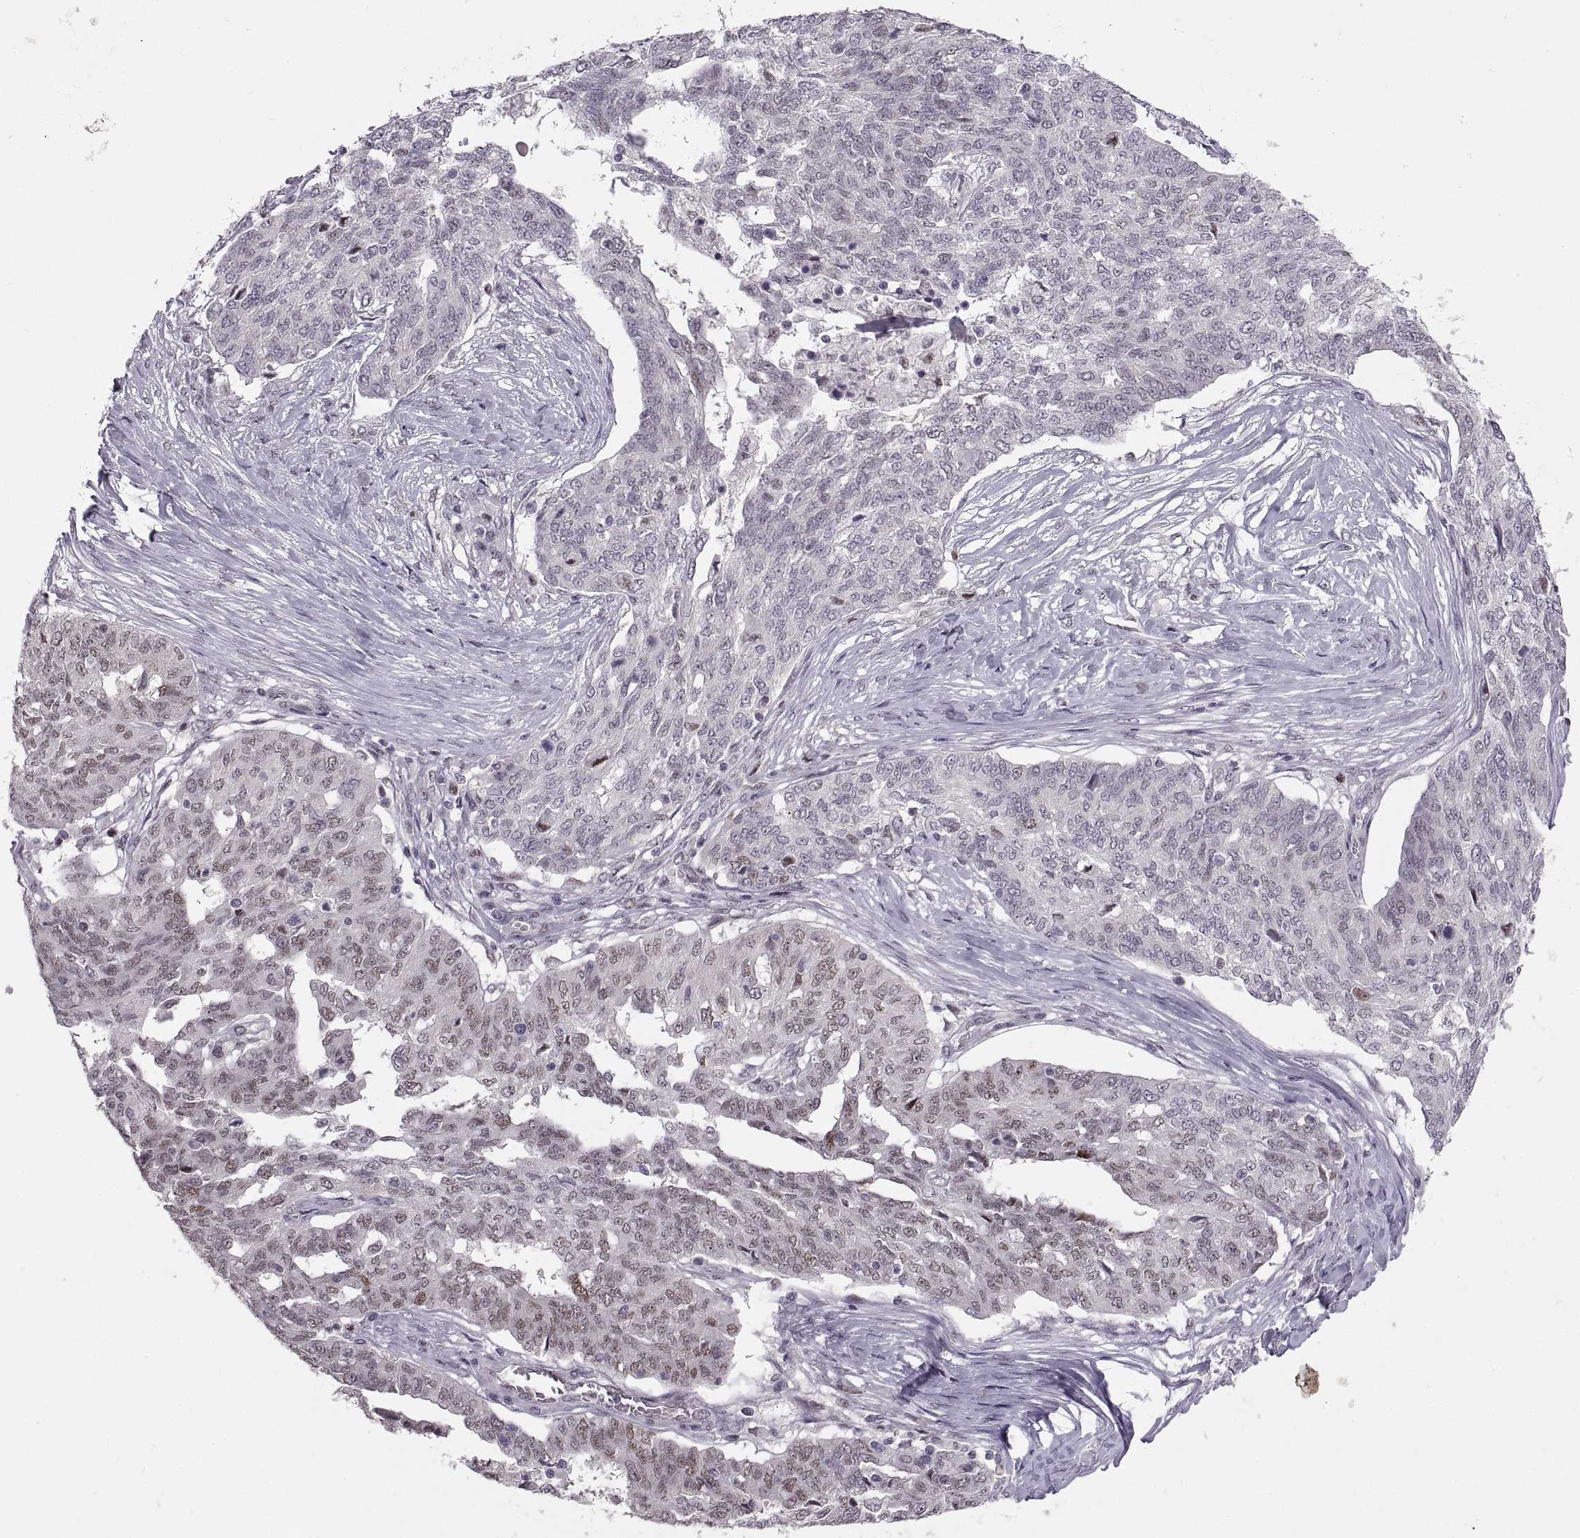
{"staining": {"intensity": "weak", "quantity": "<25%", "location": "nuclear"}, "tissue": "ovarian cancer", "cell_type": "Tumor cells", "image_type": "cancer", "snomed": [{"axis": "morphology", "description": "Cystadenocarcinoma, serous, NOS"}, {"axis": "topography", "description": "Ovary"}], "caption": "This is an immunohistochemistry (IHC) histopathology image of ovarian cancer. There is no staining in tumor cells.", "gene": "SNAI1", "patient": {"sex": "female", "age": 67}}